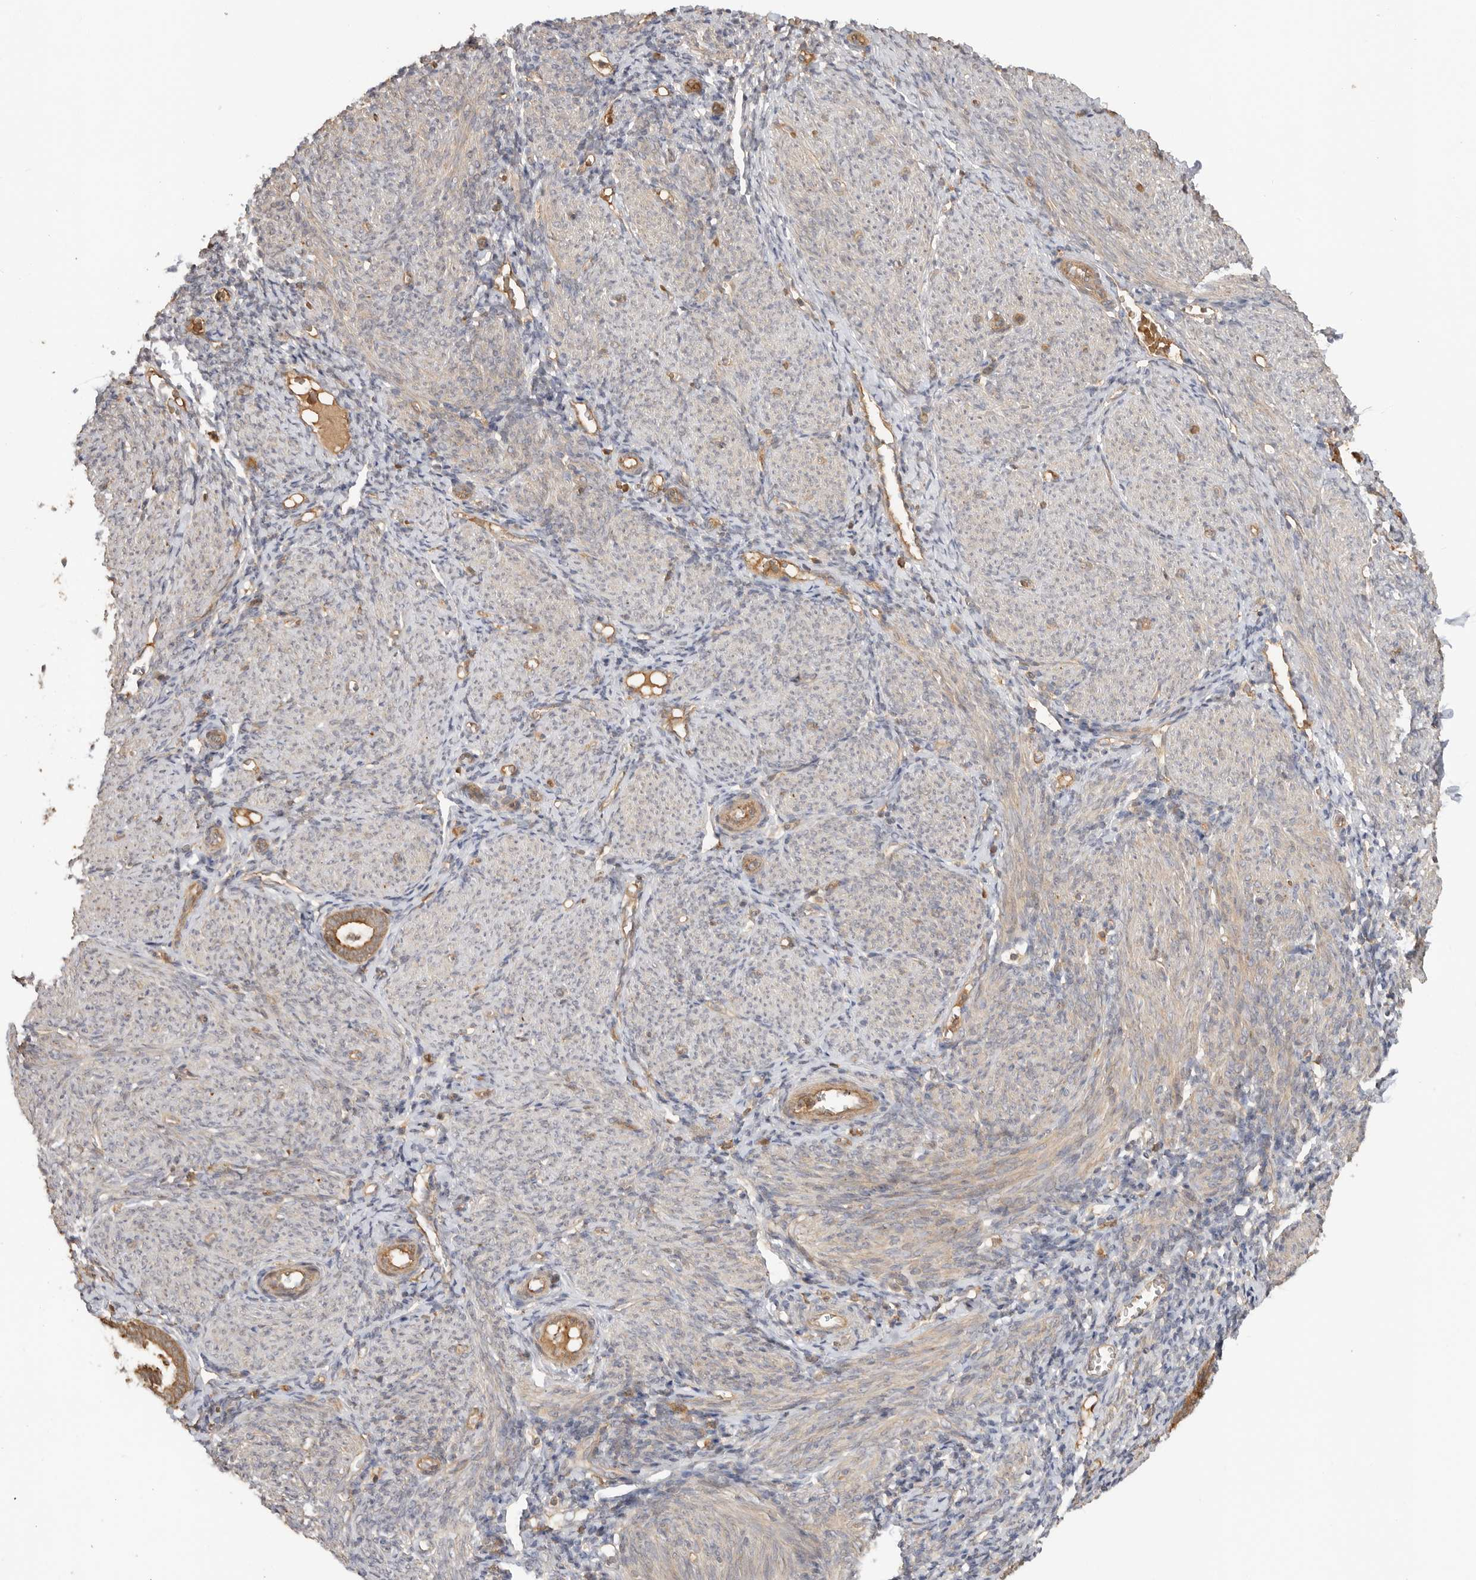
{"staining": {"intensity": "negative", "quantity": "none", "location": "none"}, "tissue": "endometrium", "cell_type": "Cells in endometrial stroma", "image_type": "normal", "snomed": [{"axis": "morphology", "description": "Normal tissue, NOS"}, {"axis": "morphology", "description": "Adenocarcinoma, NOS"}, {"axis": "topography", "description": "Endometrium"}], "caption": "Cells in endometrial stroma show no significant positivity in benign endometrium.", "gene": "CLDN12", "patient": {"sex": "female", "age": 57}}